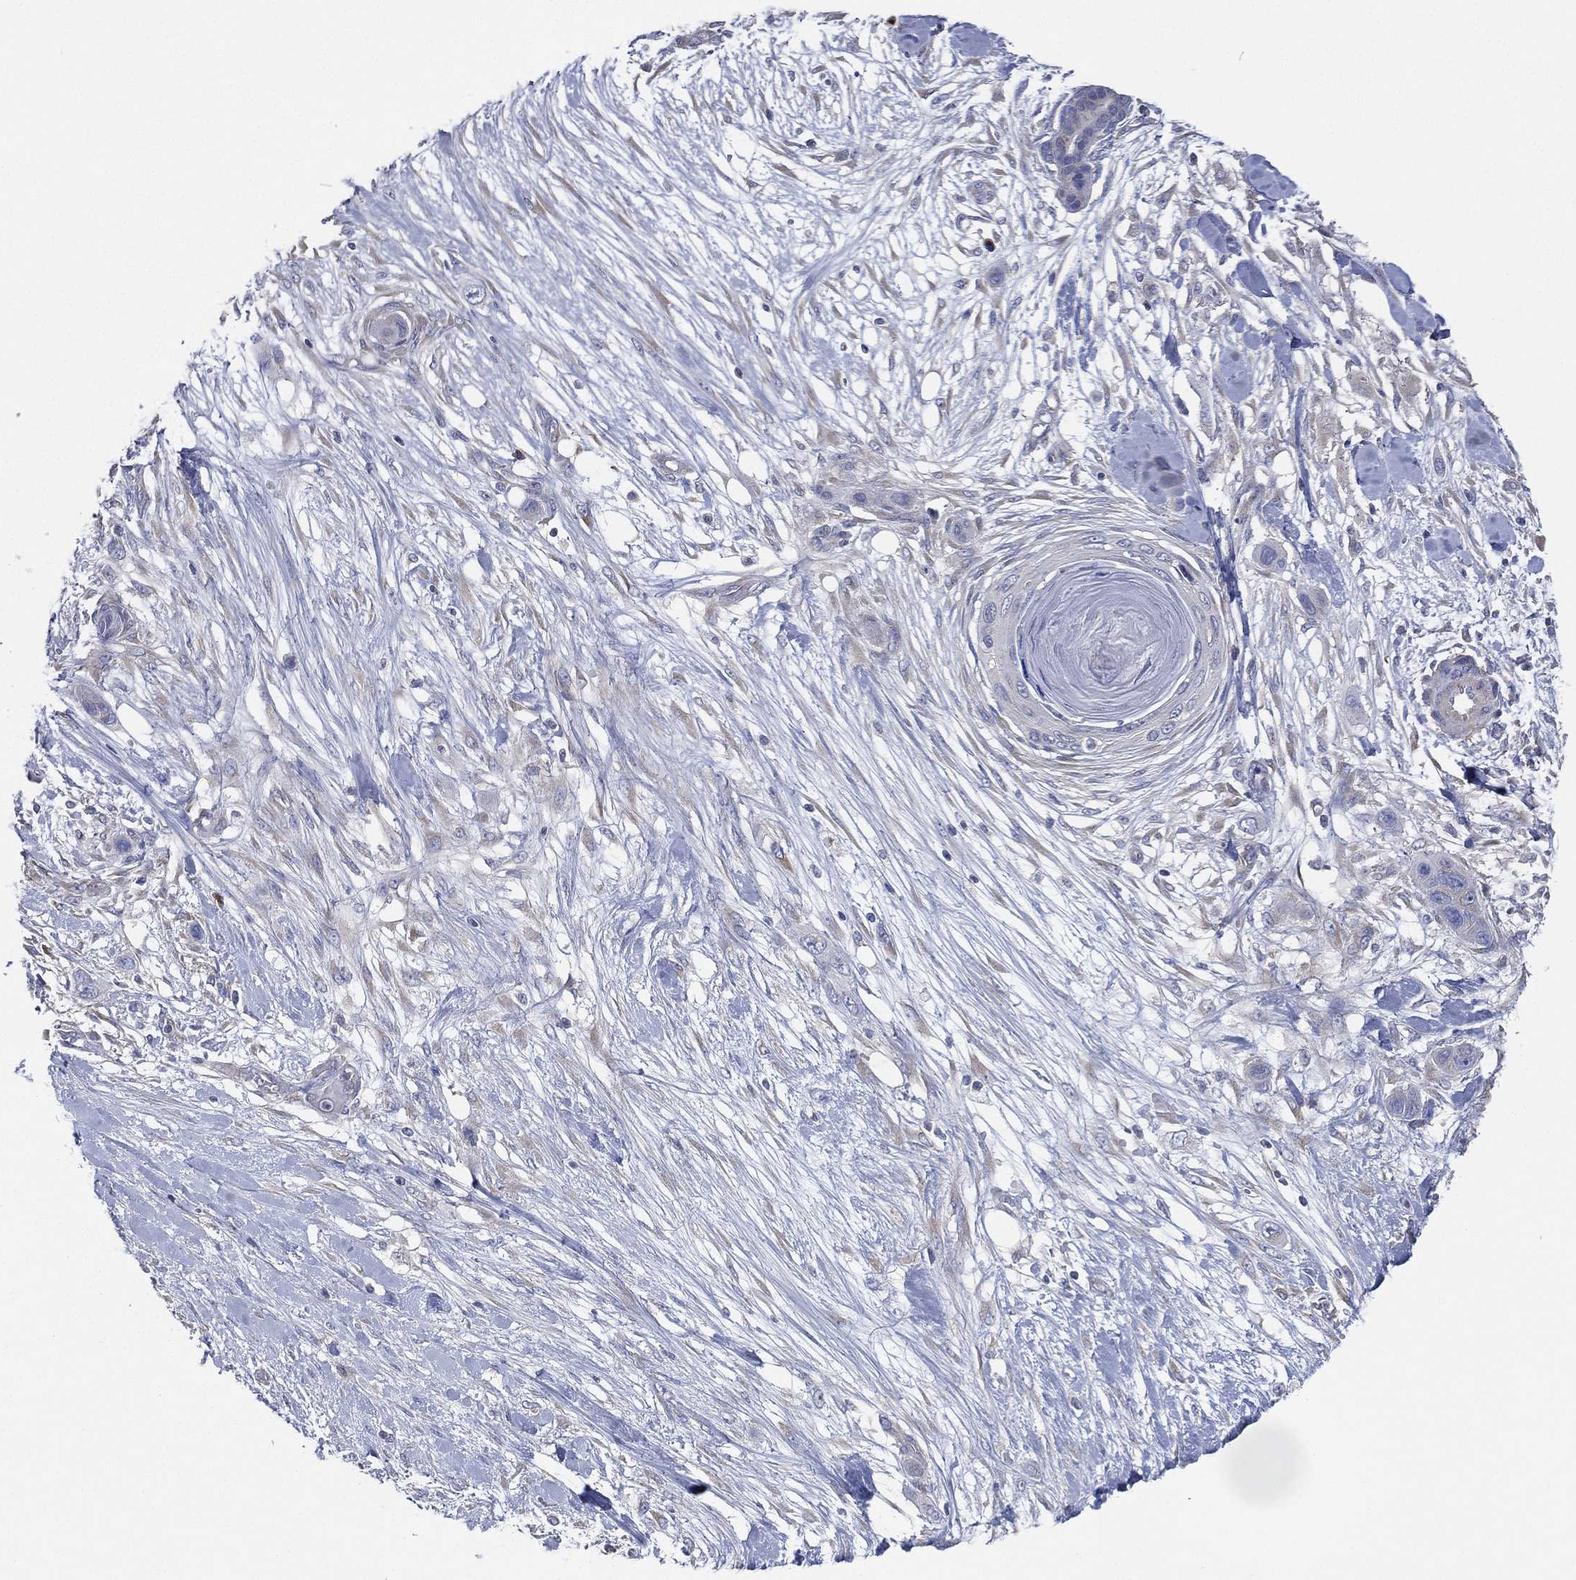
{"staining": {"intensity": "negative", "quantity": "none", "location": "none"}, "tissue": "skin cancer", "cell_type": "Tumor cells", "image_type": "cancer", "snomed": [{"axis": "morphology", "description": "Squamous cell carcinoma, NOS"}, {"axis": "topography", "description": "Skin"}], "caption": "Tumor cells are negative for brown protein staining in skin squamous cell carcinoma.", "gene": "ATP8A2", "patient": {"sex": "male", "age": 79}}